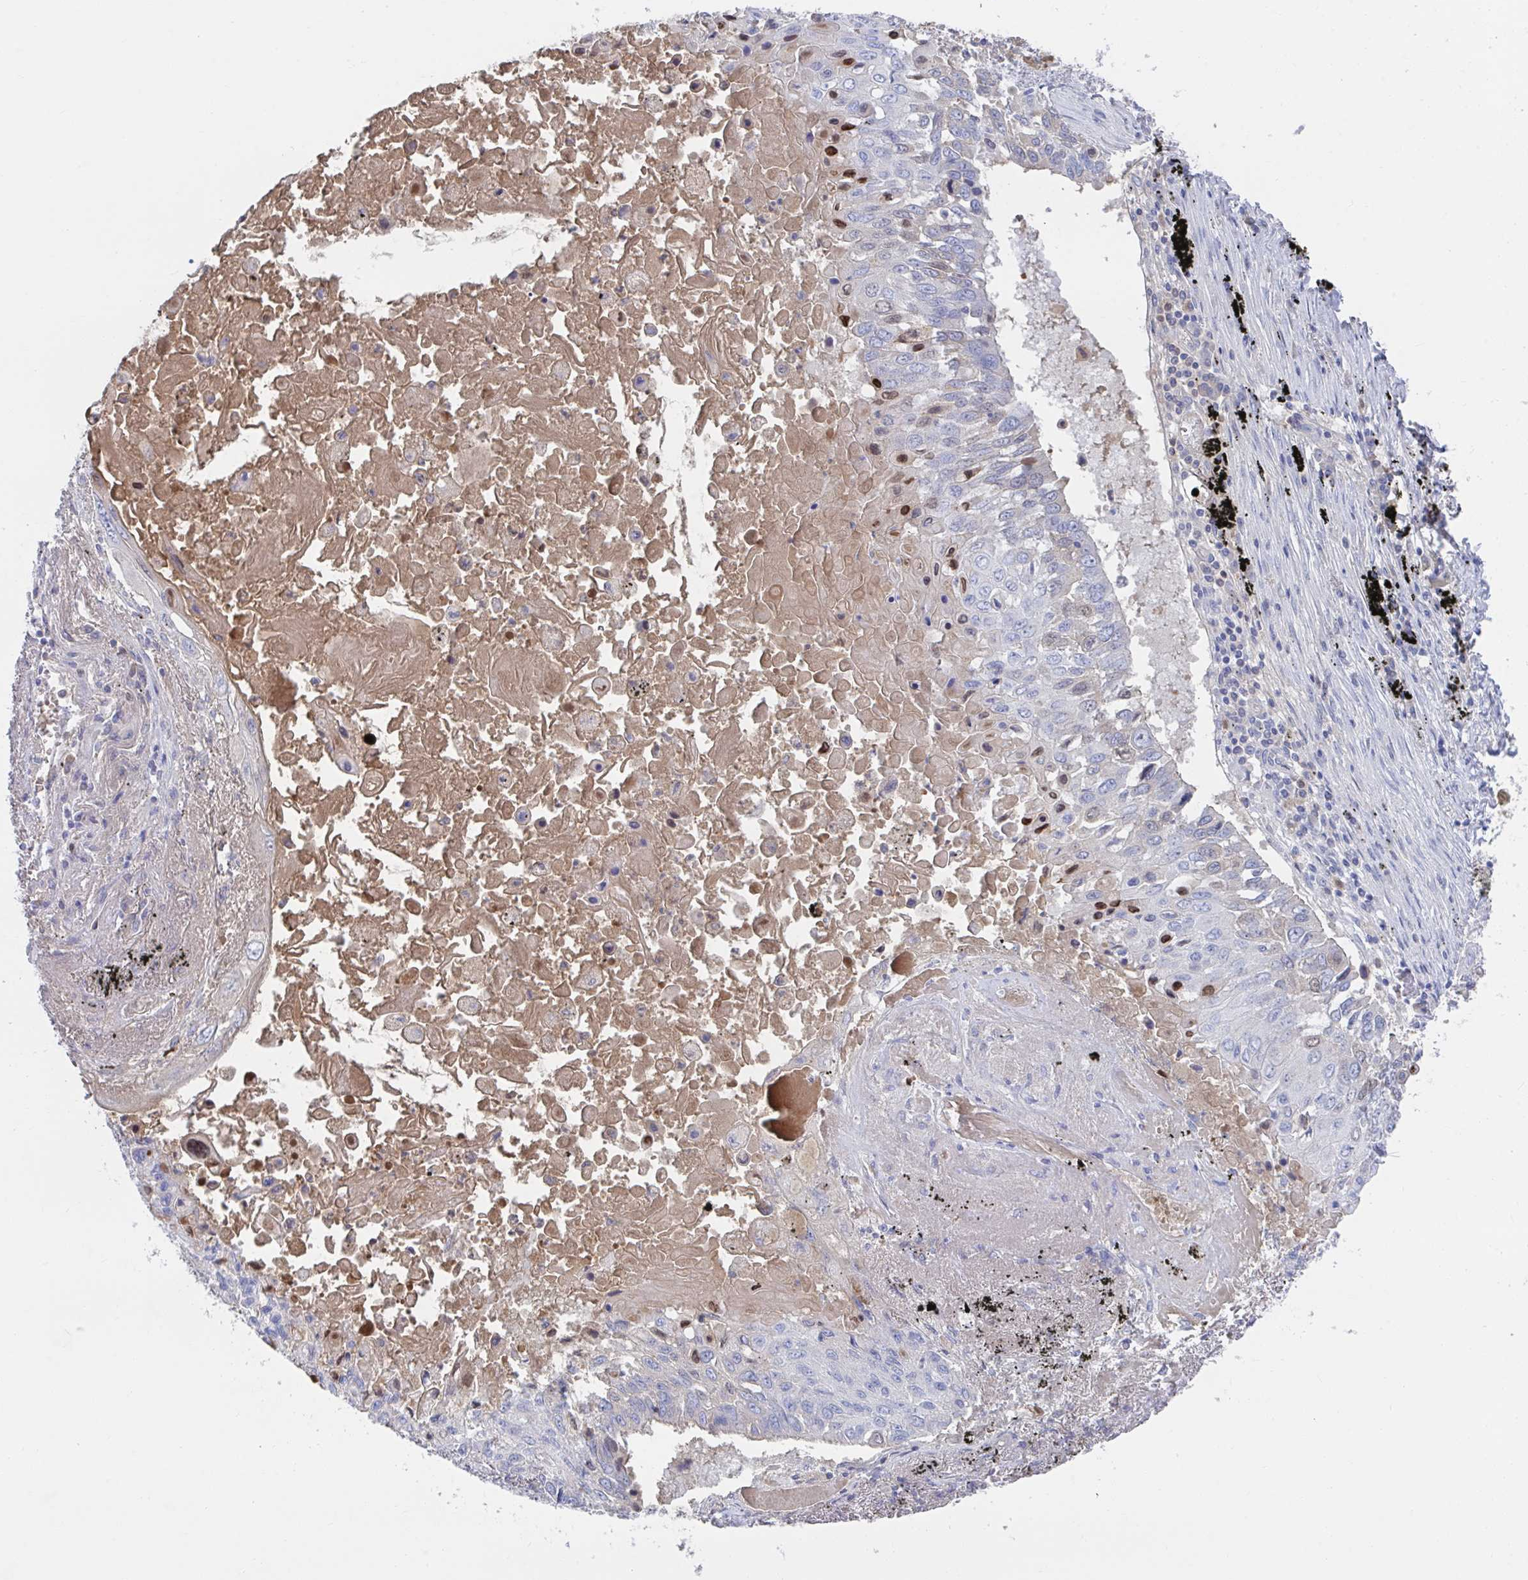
{"staining": {"intensity": "negative", "quantity": "none", "location": "none"}, "tissue": "lung cancer", "cell_type": "Tumor cells", "image_type": "cancer", "snomed": [{"axis": "morphology", "description": "Squamous cell carcinoma, NOS"}, {"axis": "topography", "description": "Lung"}], "caption": "DAB immunohistochemical staining of lung cancer exhibits no significant expression in tumor cells. (DAB (3,3'-diaminobenzidine) immunohistochemistry with hematoxylin counter stain).", "gene": "TNFAIP6", "patient": {"sex": "male", "age": 75}}